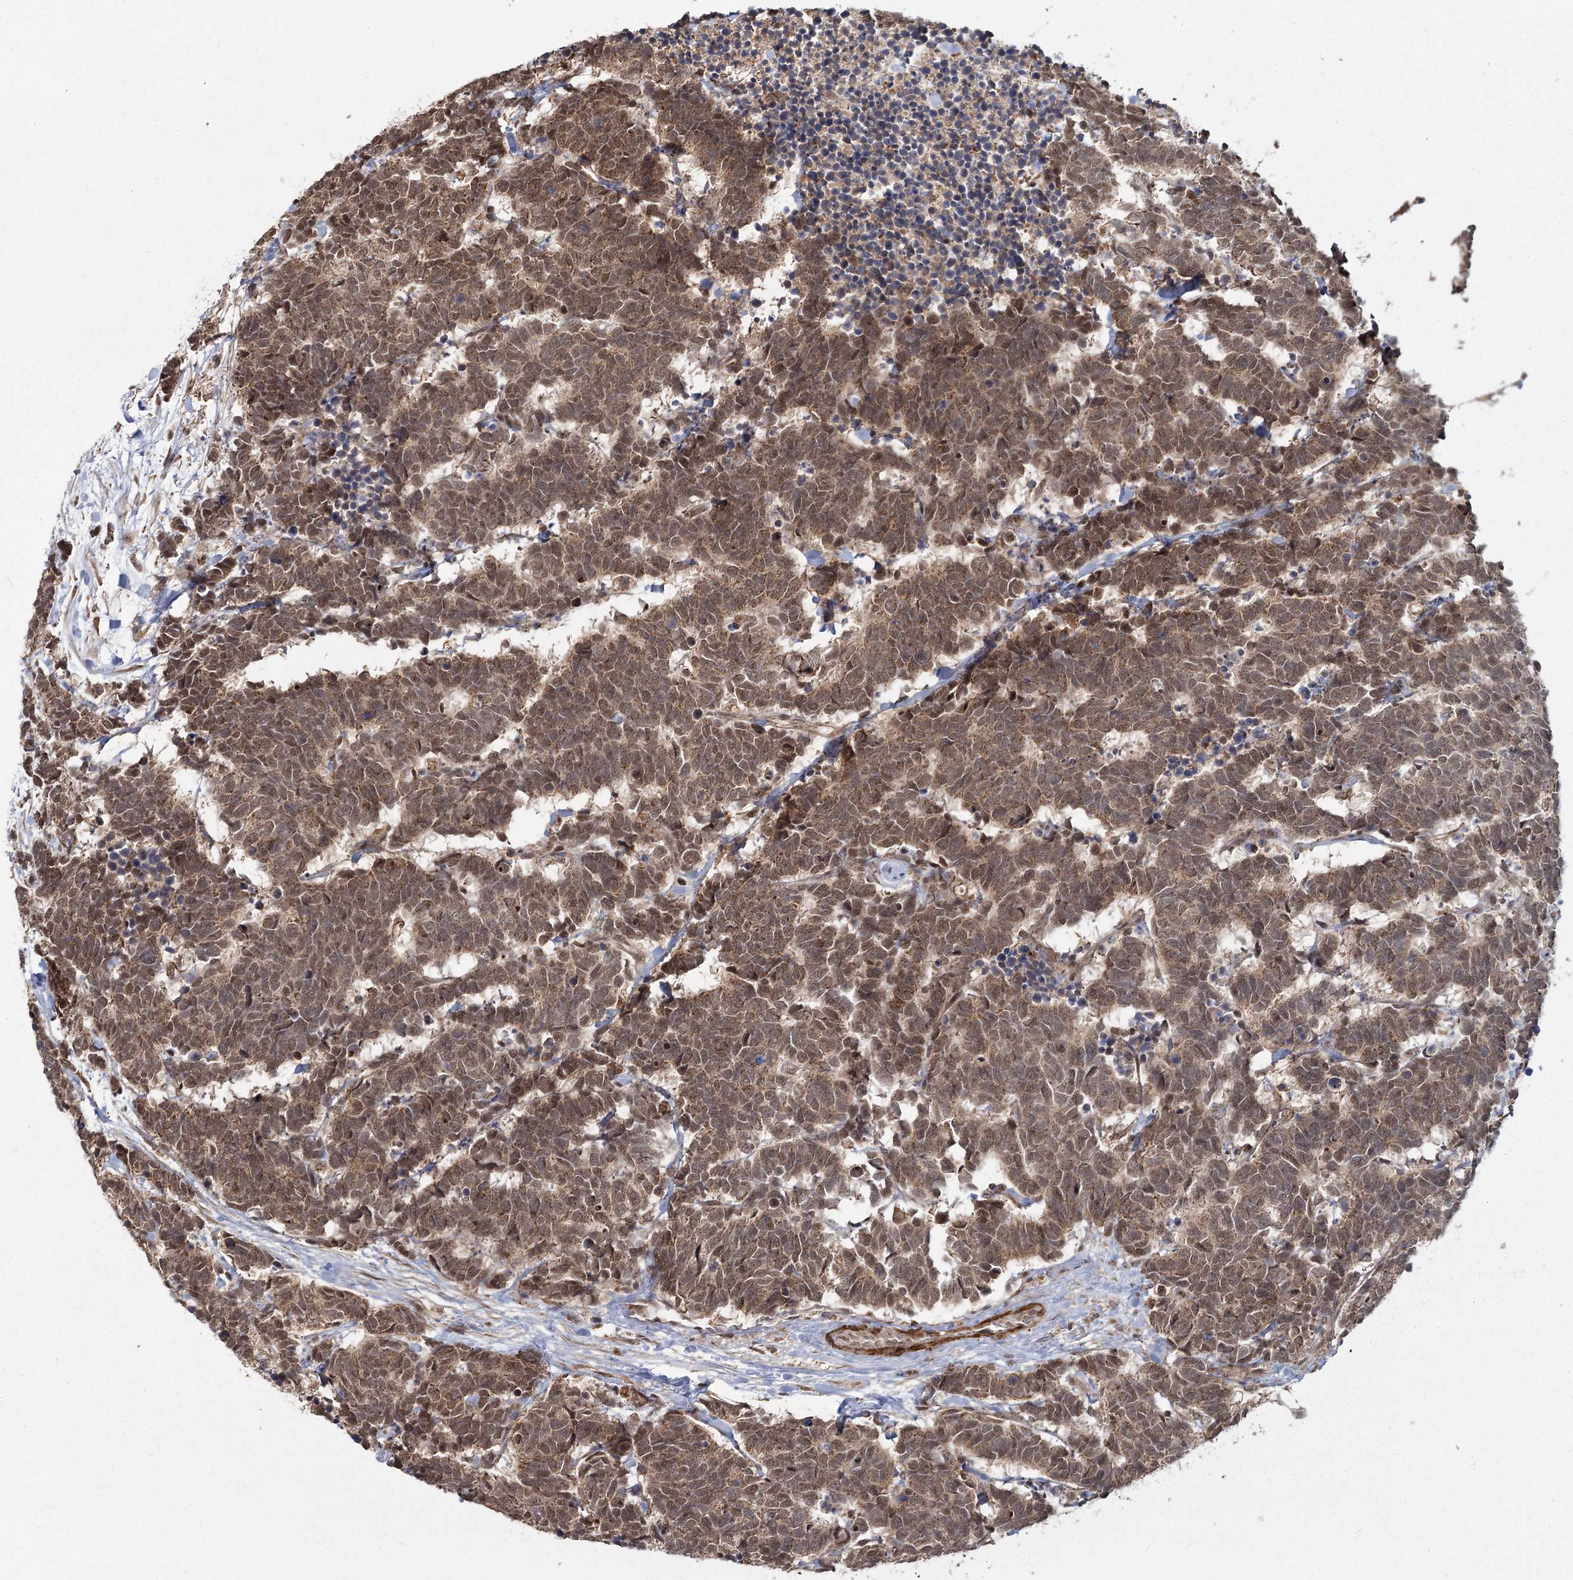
{"staining": {"intensity": "moderate", "quantity": ">75%", "location": "cytoplasmic/membranous,nuclear"}, "tissue": "carcinoid", "cell_type": "Tumor cells", "image_type": "cancer", "snomed": [{"axis": "morphology", "description": "Carcinoma, NOS"}, {"axis": "morphology", "description": "Carcinoid, malignant, NOS"}, {"axis": "topography", "description": "Urinary bladder"}], "caption": "Protein staining by IHC exhibits moderate cytoplasmic/membranous and nuclear expression in approximately >75% of tumor cells in carcinoid.", "gene": "ZCCHC24", "patient": {"sex": "male", "age": 57}}